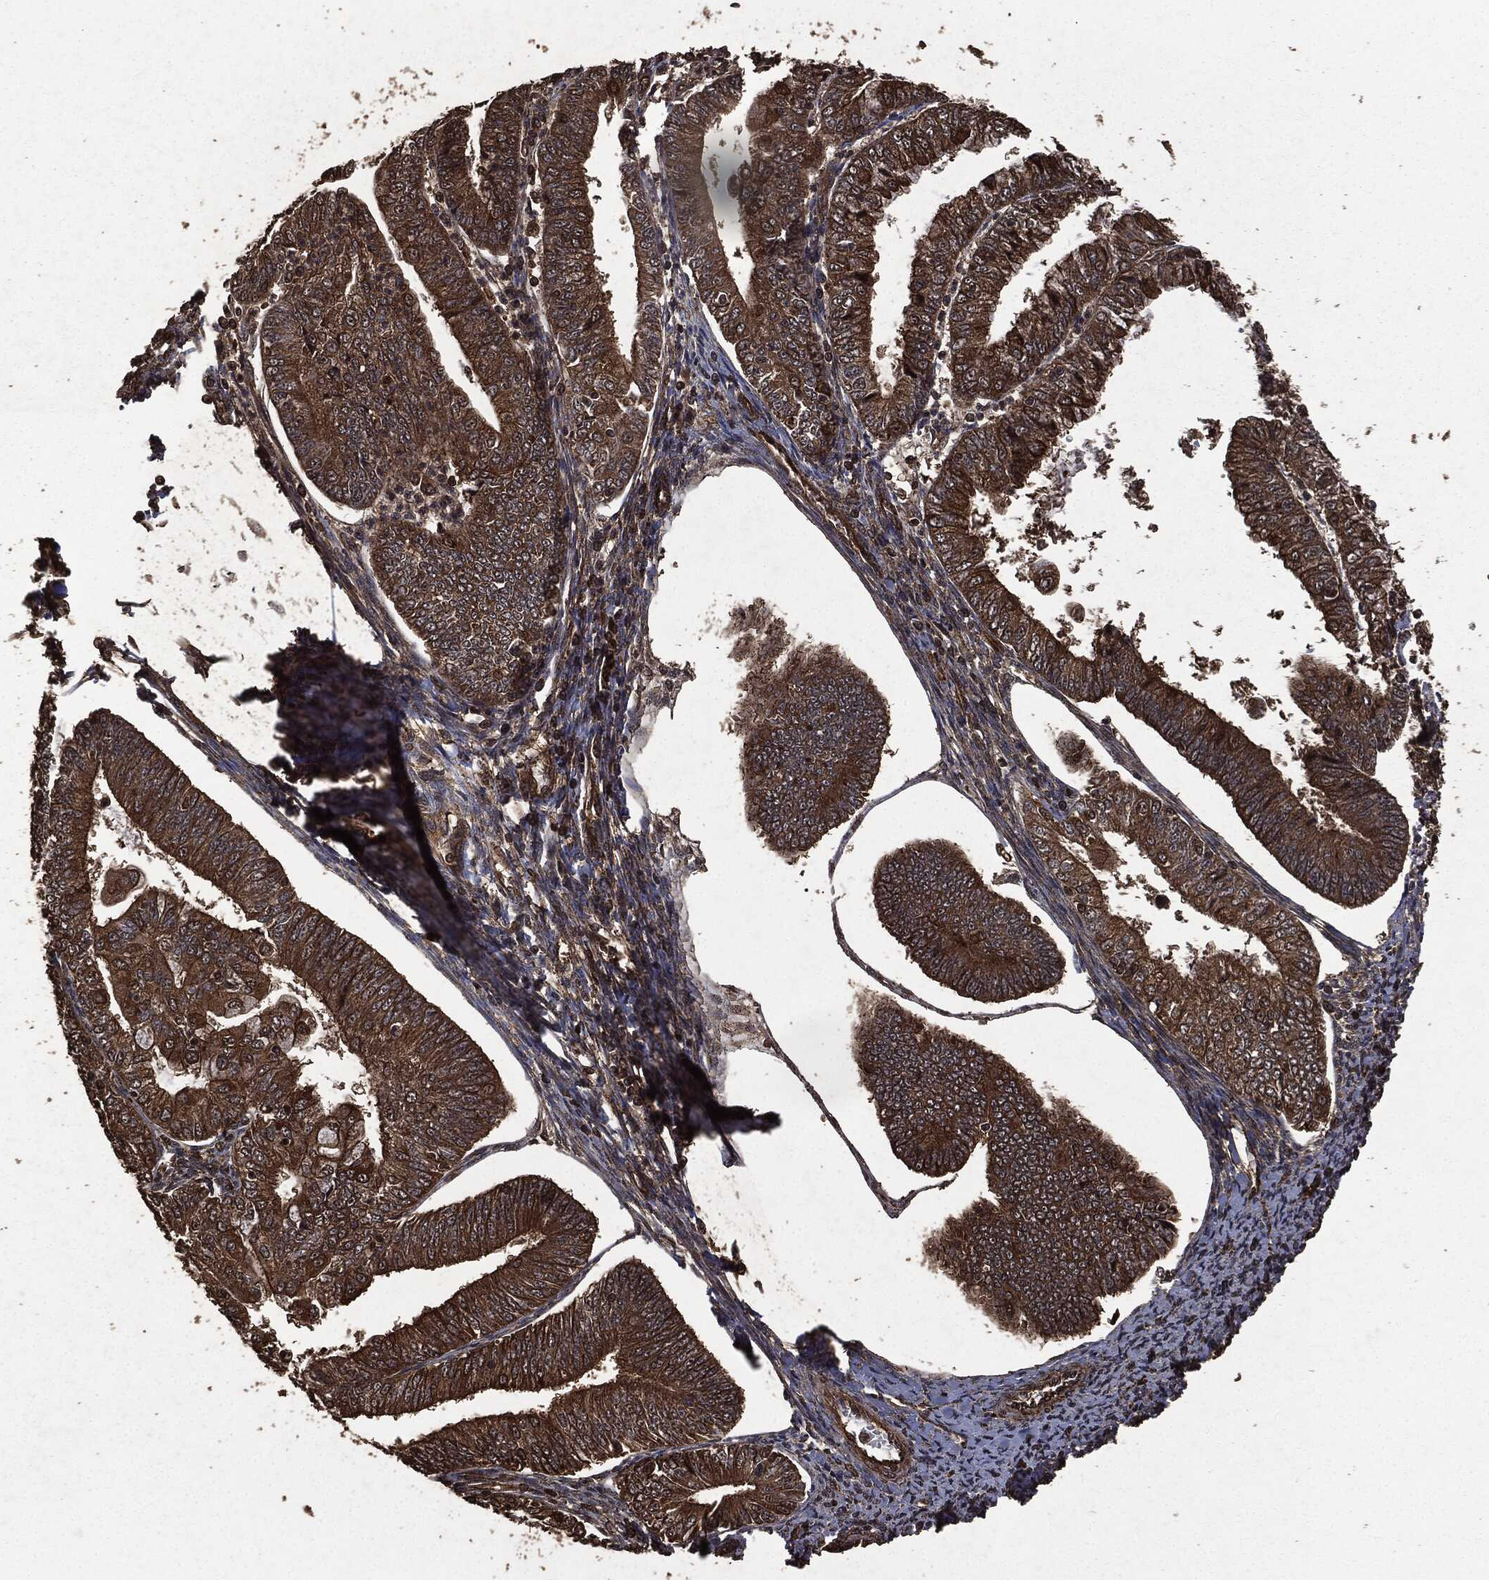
{"staining": {"intensity": "strong", "quantity": ">75%", "location": "cytoplasmic/membranous"}, "tissue": "endometrial cancer", "cell_type": "Tumor cells", "image_type": "cancer", "snomed": [{"axis": "morphology", "description": "Adenocarcinoma, NOS"}, {"axis": "topography", "description": "Endometrium"}], "caption": "Tumor cells demonstrate high levels of strong cytoplasmic/membranous expression in about >75% of cells in human endometrial cancer.", "gene": "HRAS", "patient": {"sex": "female", "age": 56}}